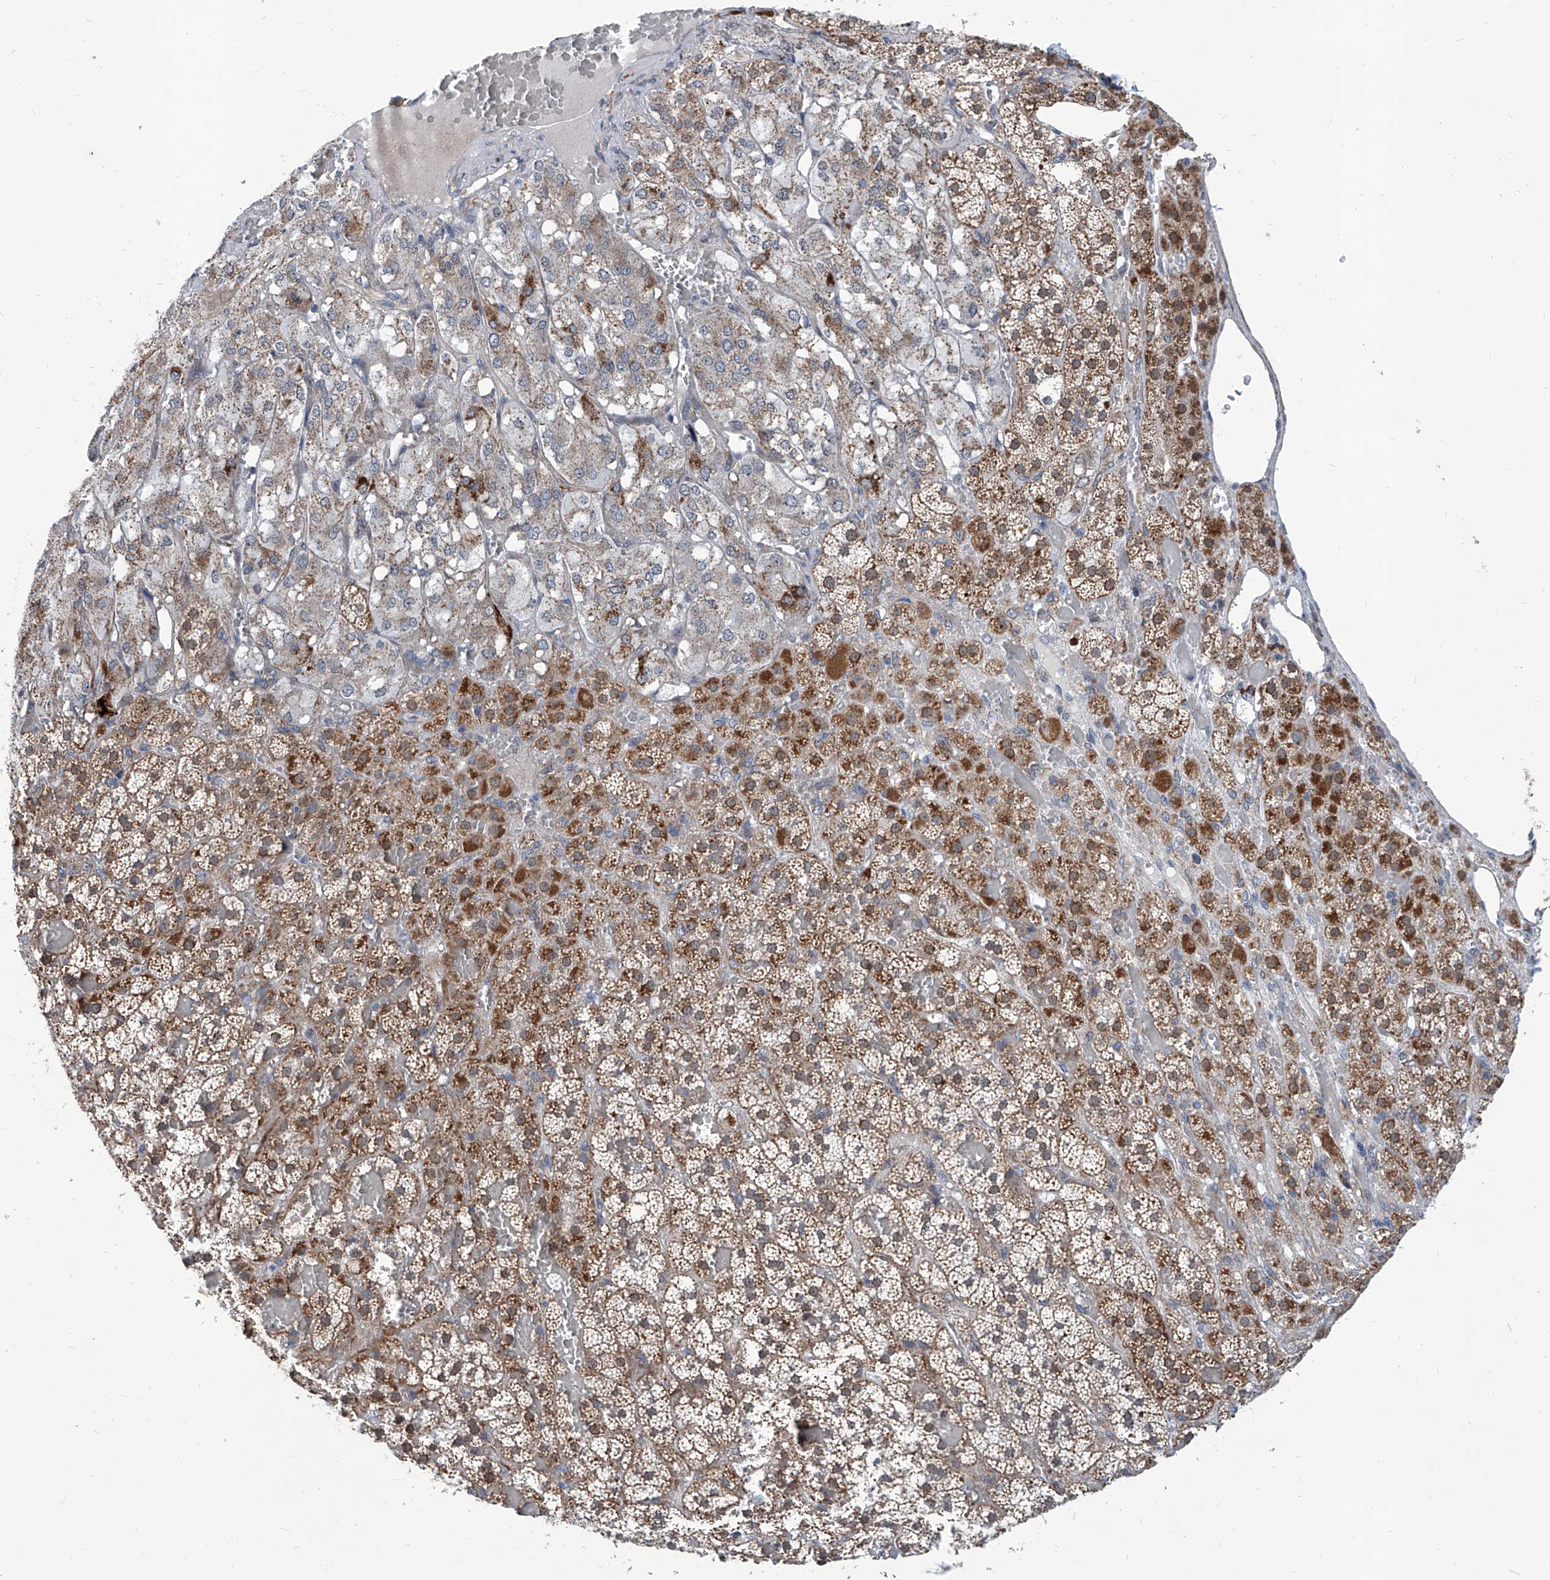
{"staining": {"intensity": "strong", "quantity": "25%-75%", "location": "cytoplasmic/membranous"}, "tissue": "adrenal gland", "cell_type": "Glandular cells", "image_type": "normal", "snomed": [{"axis": "morphology", "description": "Normal tissue, NOS"}, {"axis": "topography", "description": "Adrenal gland"}], "caption": "Protein expression by IHC reveals strong cytoplasmic/membranous staining in about 25%-75% of glandular cells in unremarkable adrenal gland.", "gene": "USP48", "patient": {"sex": "female", "age": 59}}